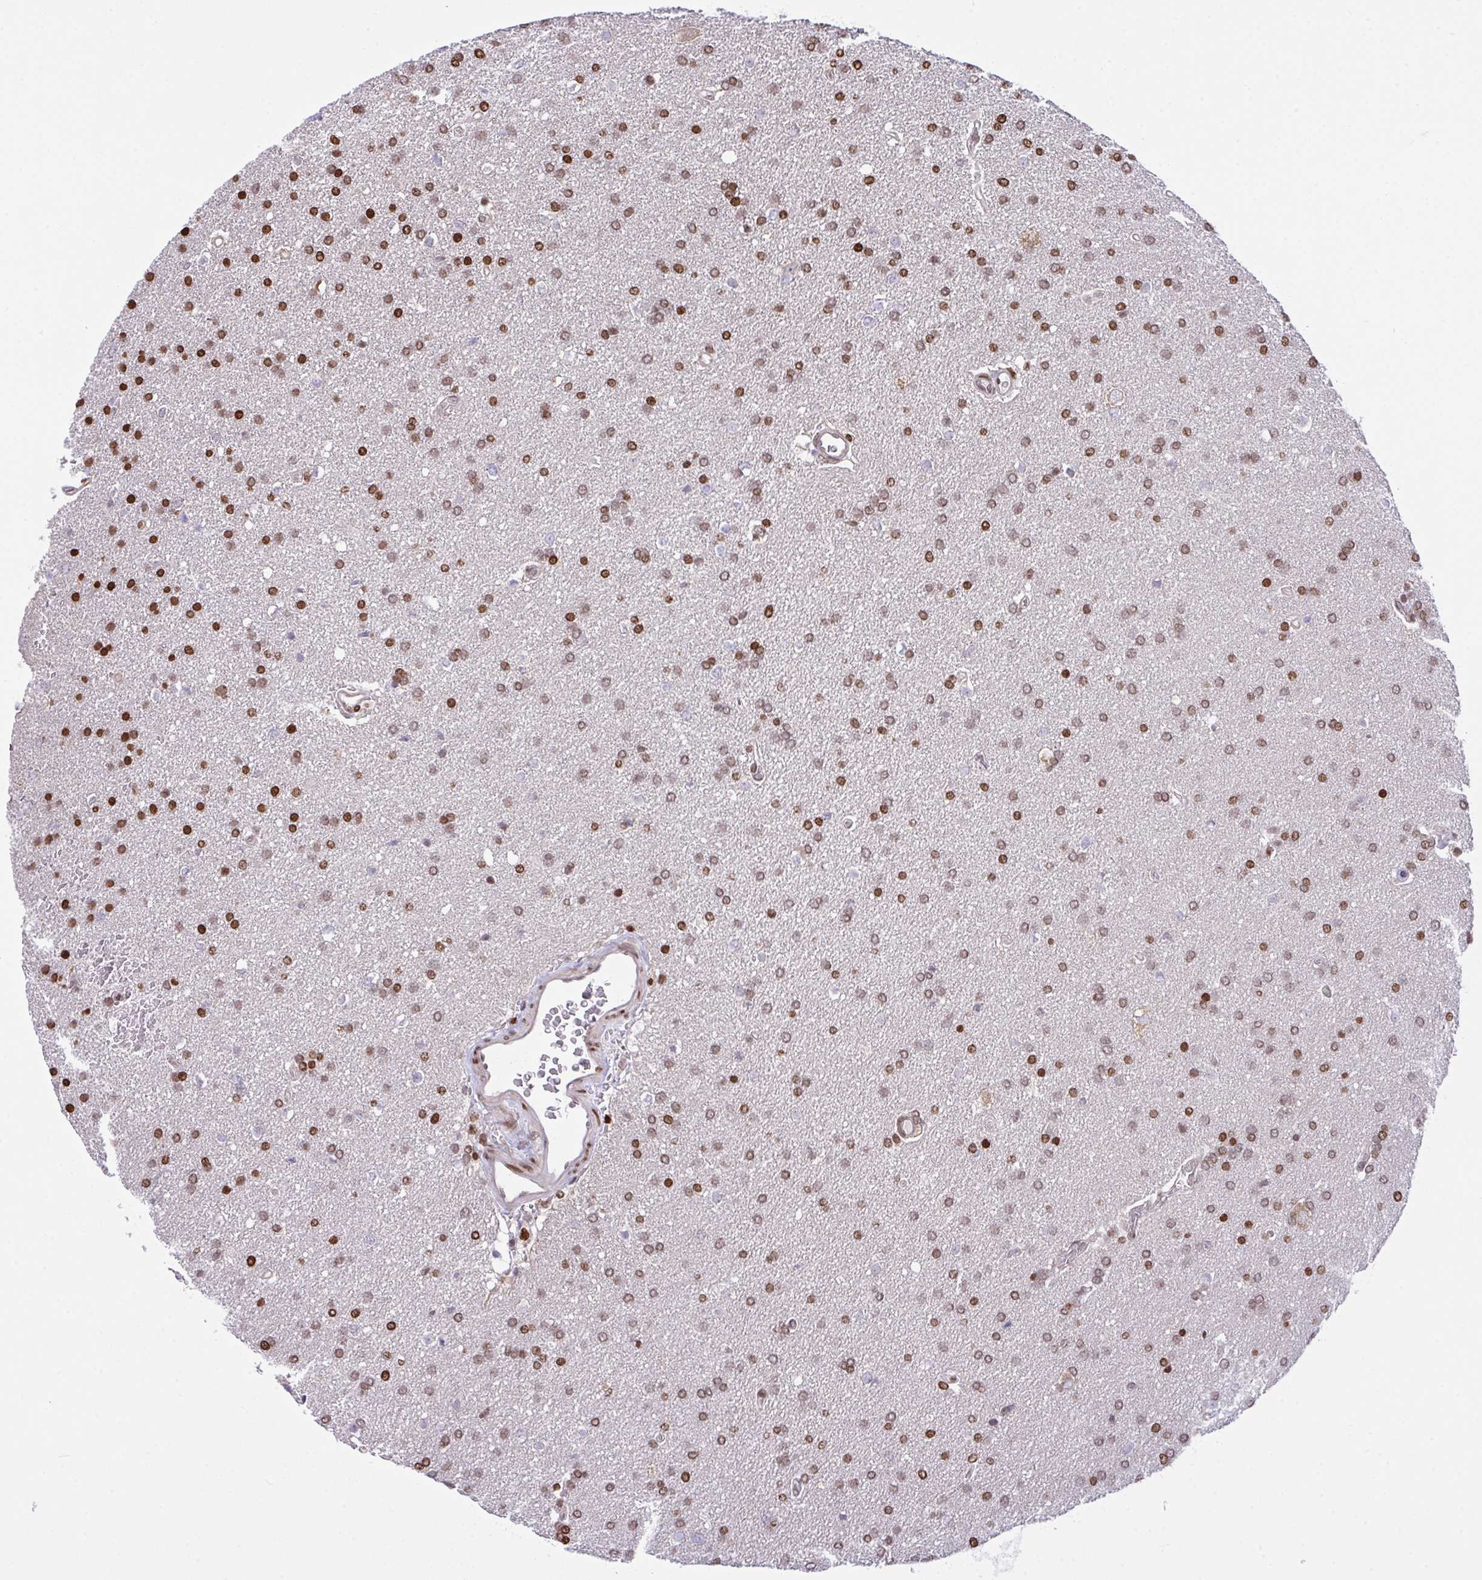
{"staining": {"intensity": "moderate", "quantity": ">75%", "location": "nuclear"}, "tissue": "glioma", "cell_type": "Tumor cells", "image_type": "cancer", "snomed": [{"axis": "morphology", "description": "Glioma, malignant, Low grade"}, {"axis": "topography", "description": "Brain"}], "caption": "Human malignant low-grade glioma stained for a protein (brown) exhibits moderate nuclear positive expression in about >75% of tumor cells.", "gene": "RAPGEF5", "patient": {"sex": "female", "age": 34}}